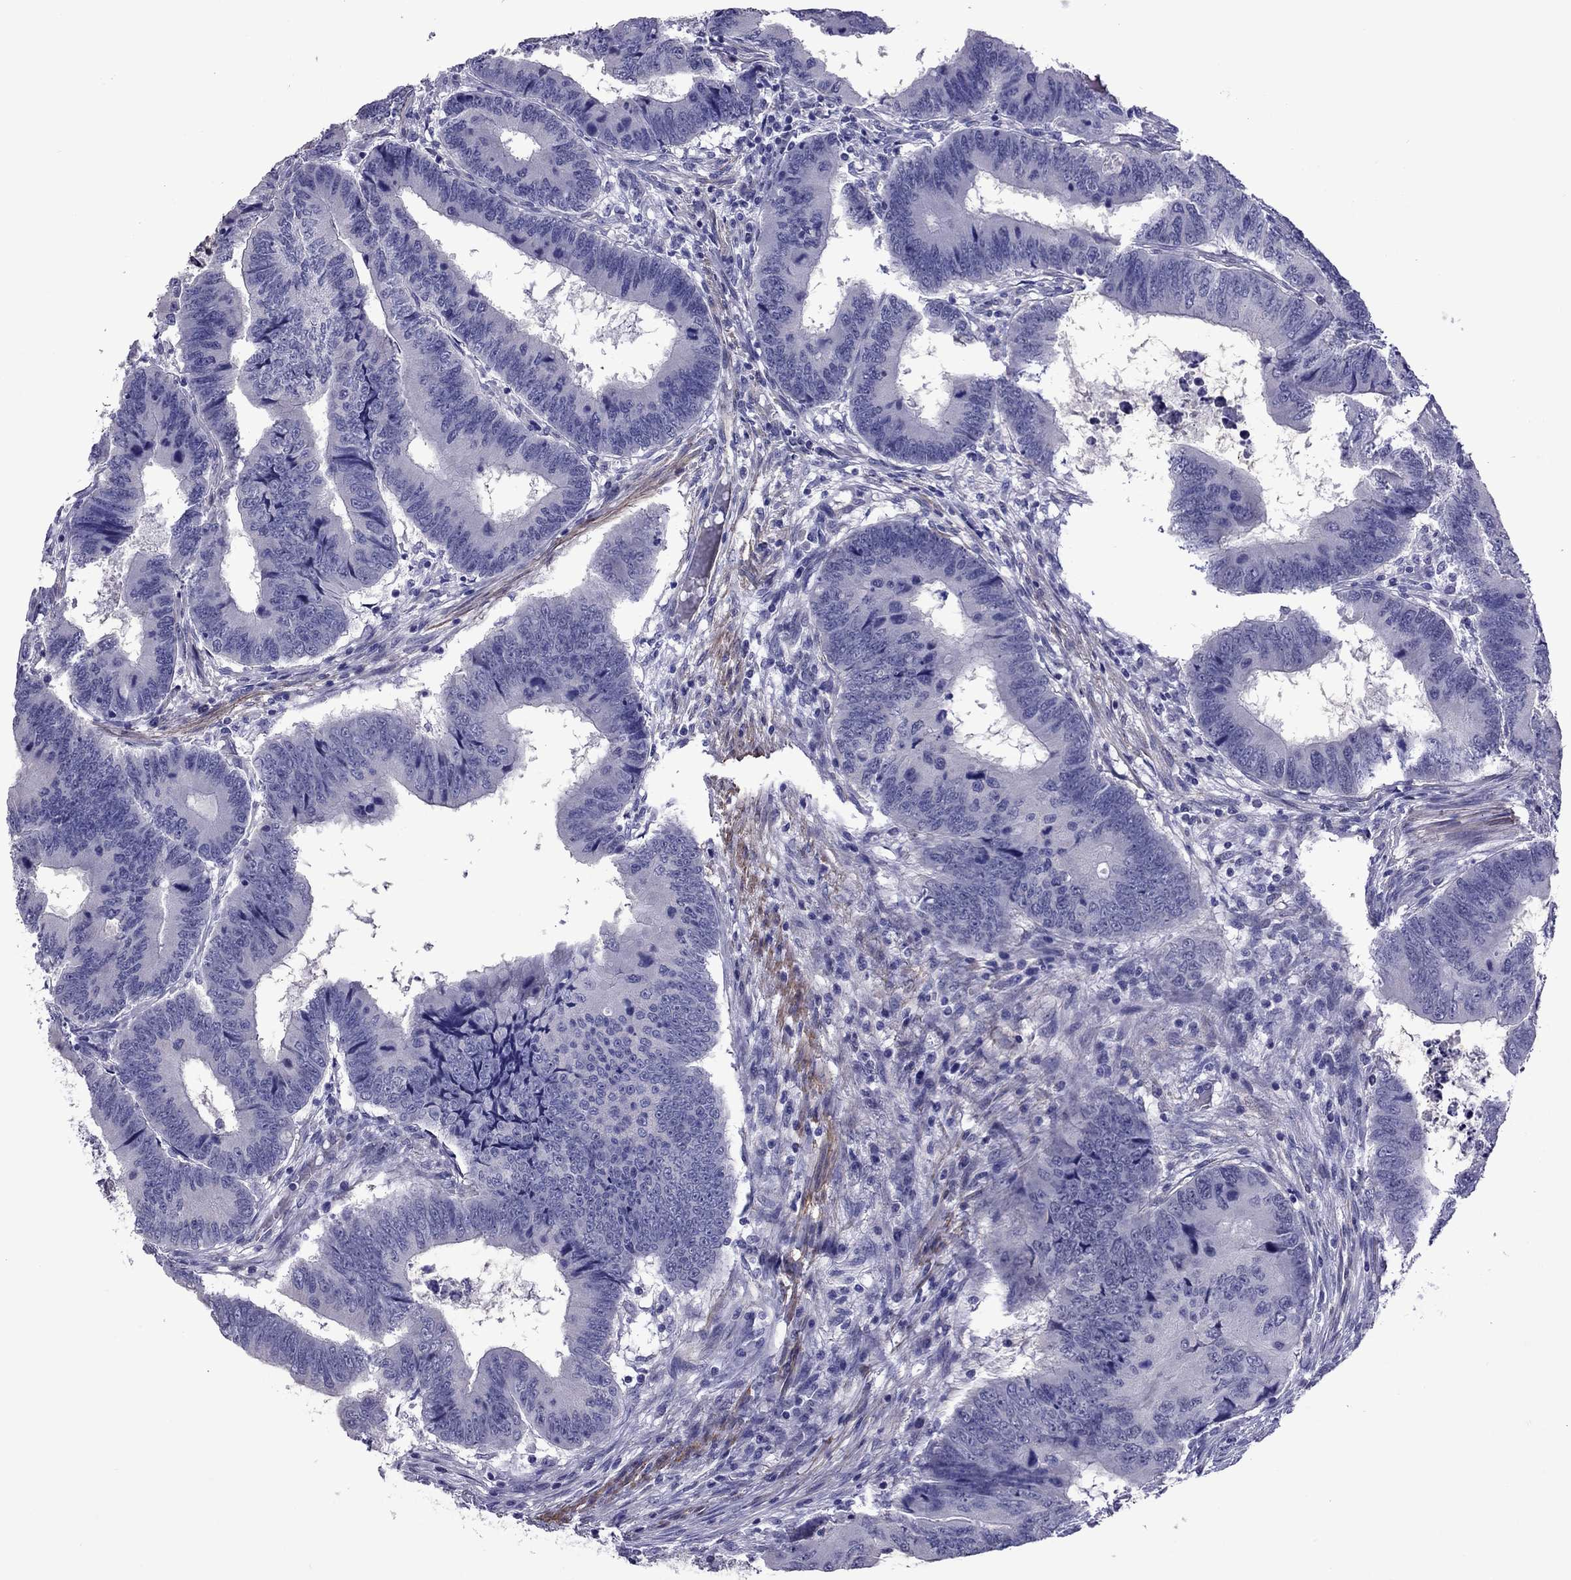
{"staining": {"intensity": "negative", "quantity": "none", "location": "none"}, "tissue": "colorectal cancer", "cell_type": "Tumor cells", "image_type": "cancer", "snomed": [{"axis": "morphology", "description": "Adenocarcinoma, NOS"}, {"axis": "topography", "description": "Colon"}], "caption": "There is no significant positivity in tumor cells of adenocarcinoma (colorectal).", "gene": "CHRNA5", "patient": {"sex": "male", "age": 53}}